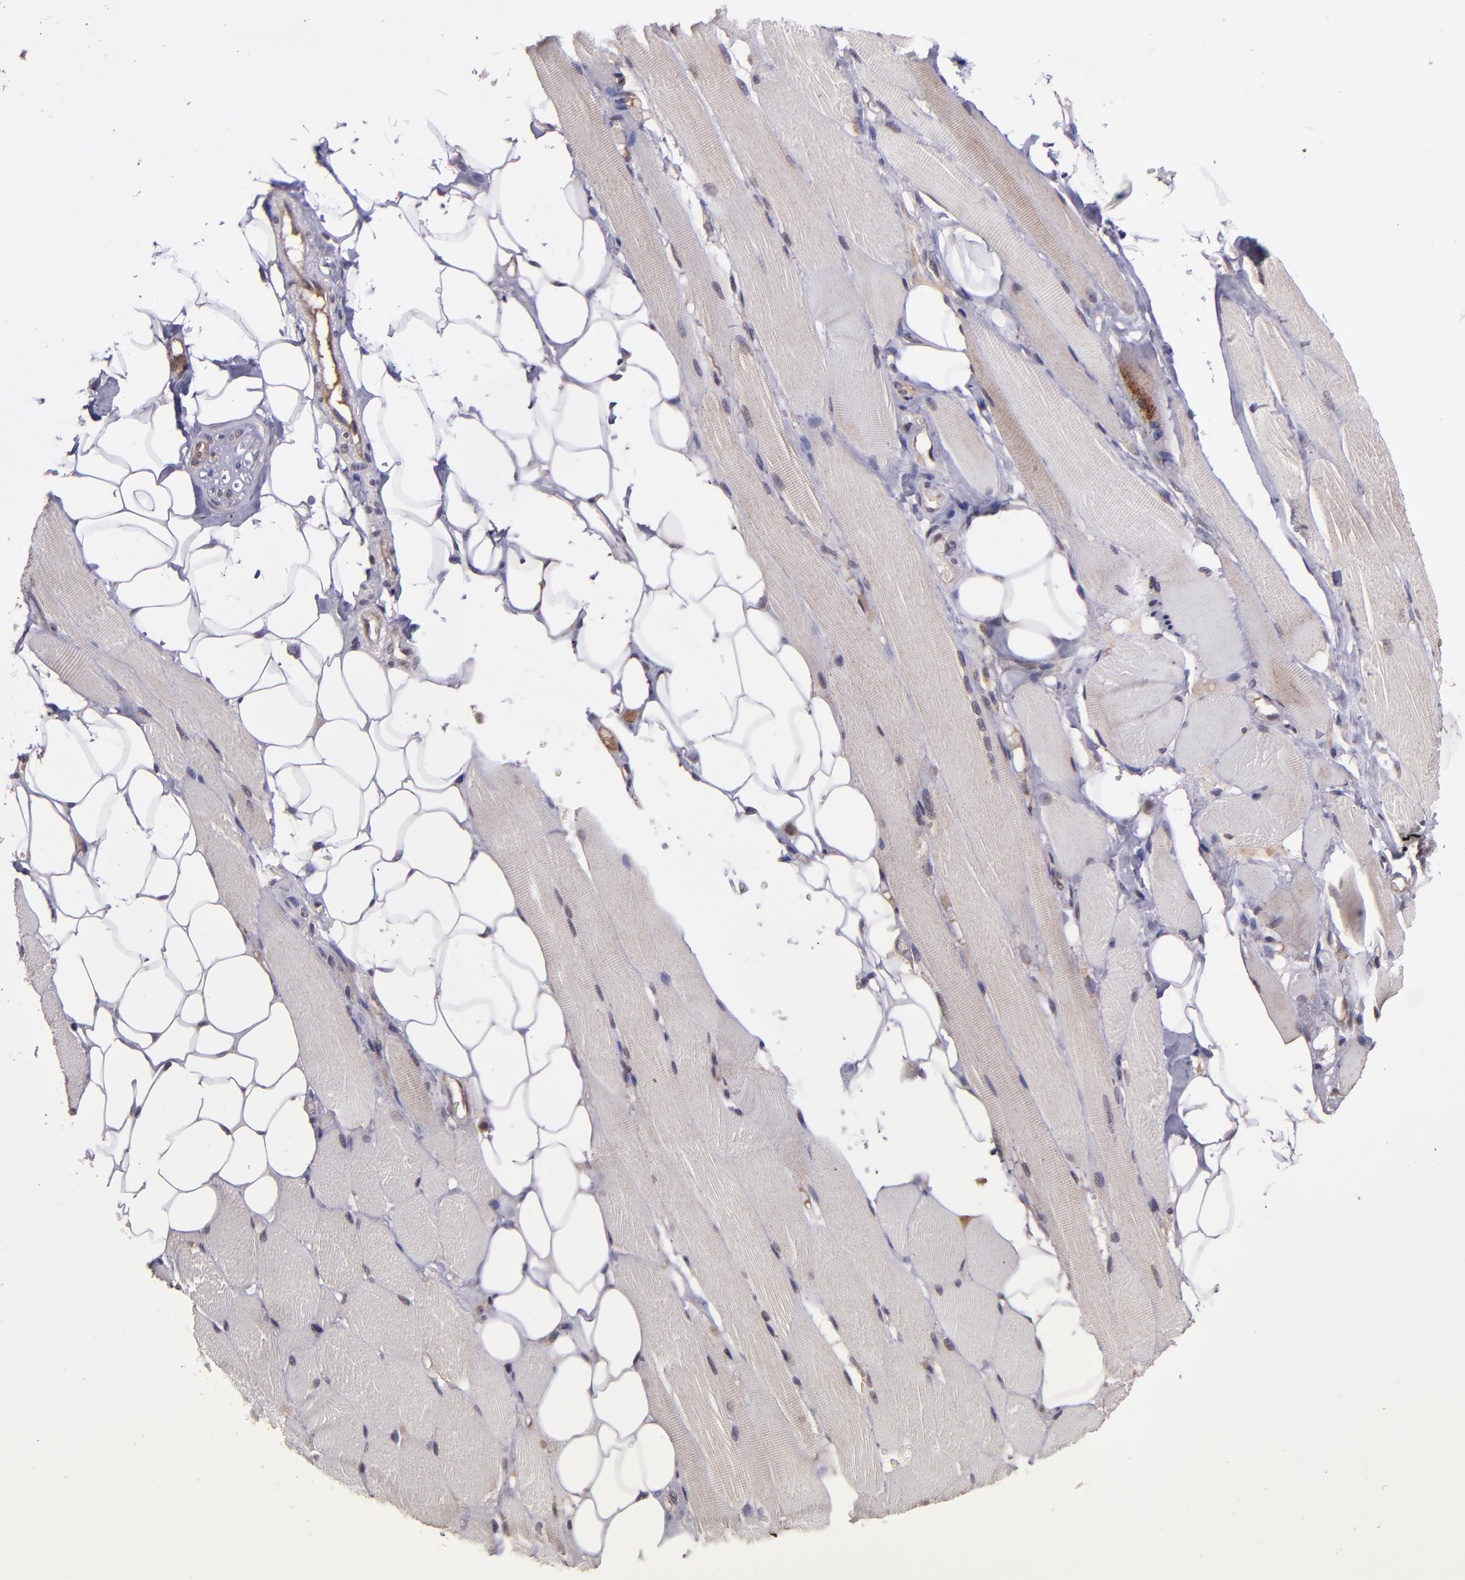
{"staining": {"intensity": "negative", "quantity": "none", "location": "none"}, "tissue": "skeletal muscle", "cell_type": "Myocytes", "image_type": "normal", "snomed": [{"axis": "morphology", "description": "Normal tissue, NOS"}, {"axis": "topography", "description": "Skeletal muscle"}, {"axis": "topography", "description": "Peripheral nerve tissue"}], "caption": "DAB immunohistochemical staining of benign human skeletal muscle demonstrates no significant expression in myocytes. The staining is performed using DAB (3,3'-diaminobenzidine) brown chromogen with nuclei counter-stained in using hematoxylin.", "gene": "USP51", "patient": {"sex": "female", "age": 84}}